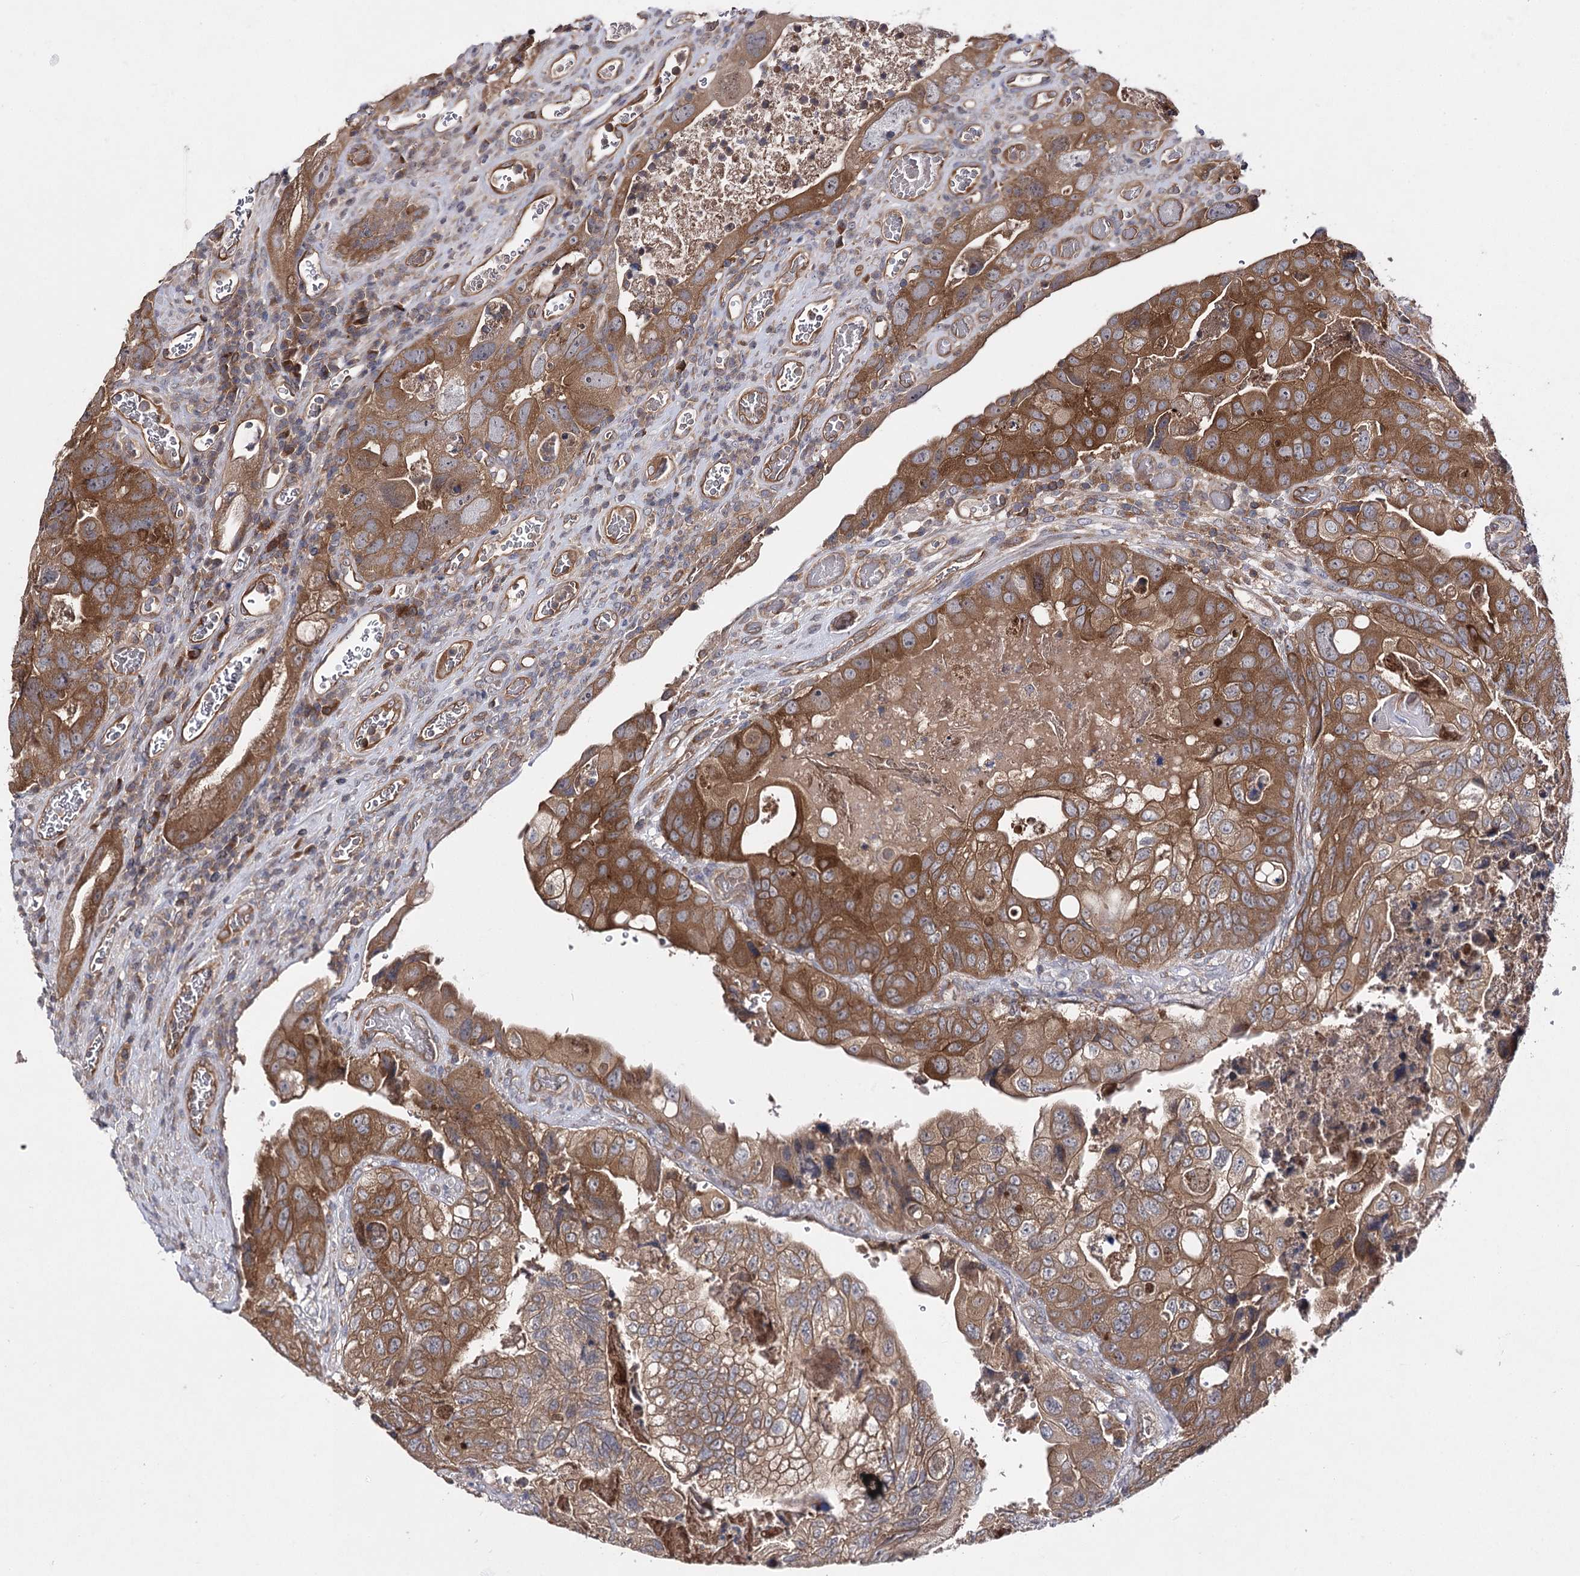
{"staining": {"intensity": "strong", "quantity": ">75%", "location": "cytoplasmic/membranous"}, "tissue": "colorectal cancer", "cell_type": "Tumor cells", "image_type": "cancer", "snomed": [{"axis": "morphology", "description": "Adenocarcinoma, NOS"}, {"axis": "topography", "description": "Rectum"}], "caption": "Colorectal cancer (adenocarcinoma) stained for a protein reveals strong cytoplasmic/membranous positivity in tumor cells. Nuclei are stained in blue.", "gene": "BCR", "patient": {"sex": "male", "age": 63}}